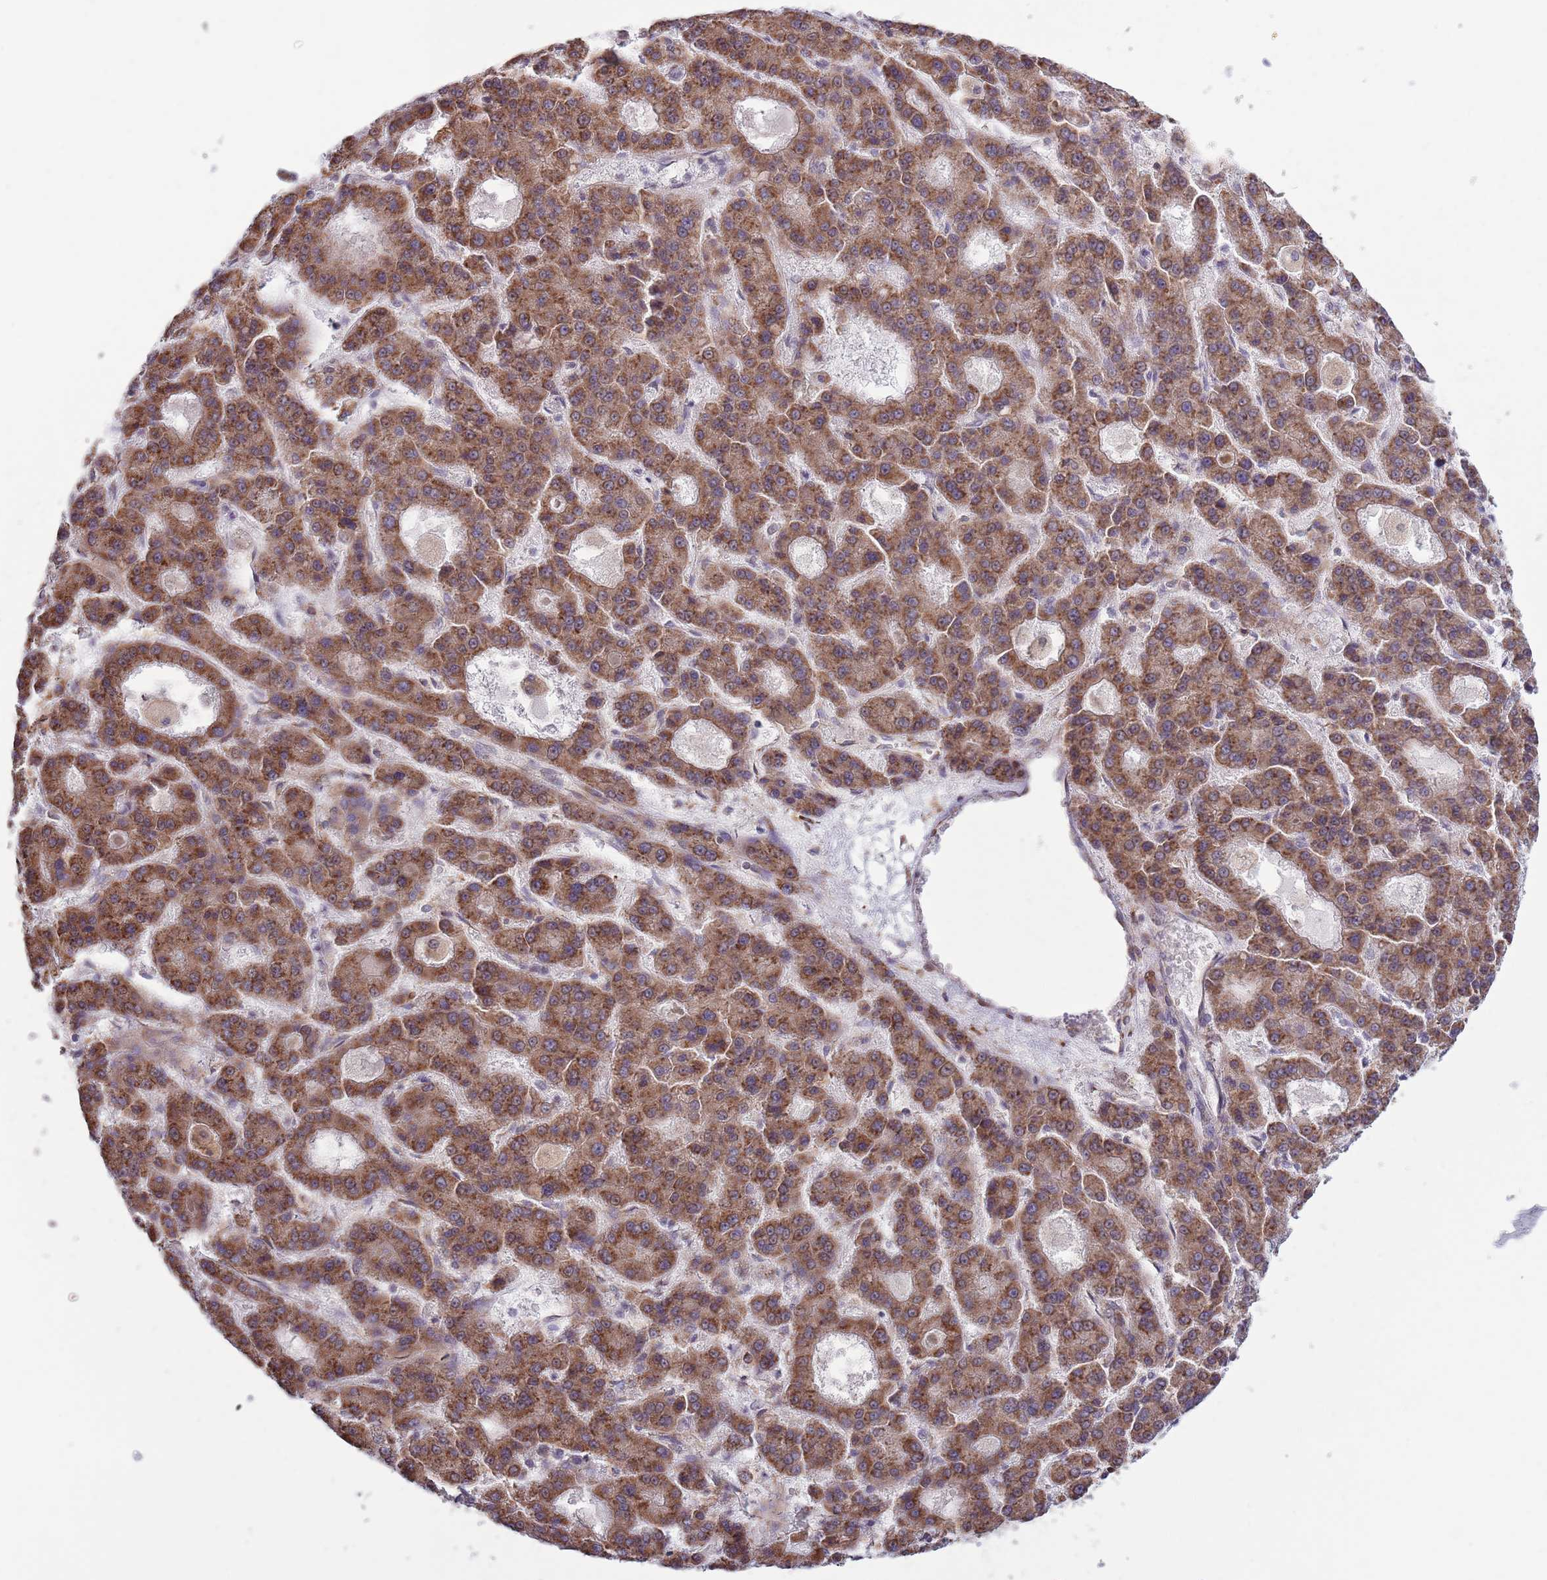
{"staining": {"intensity": "strong", "quantity": ">75%", "location": "cytoplasmic/membranous"}, "tissue": "liver cancer", "cell_type": "Tumor cells", "image_type": "cancer", "snomed": [{"axis": "morphology", "description": "Carcinoma, Hepatocellular, NOS"}, {"axis": "topography", "description": "Liver"}], "caption": "Brown immunohistochemical staining in hepatocellular carcinoma (liver) displays strong cytoplasmic/membranous staining in approximately >75% of tumor cells.", "gene": "RPL17-C18orf32", "patient": {"sex": "male", "age": 70}}